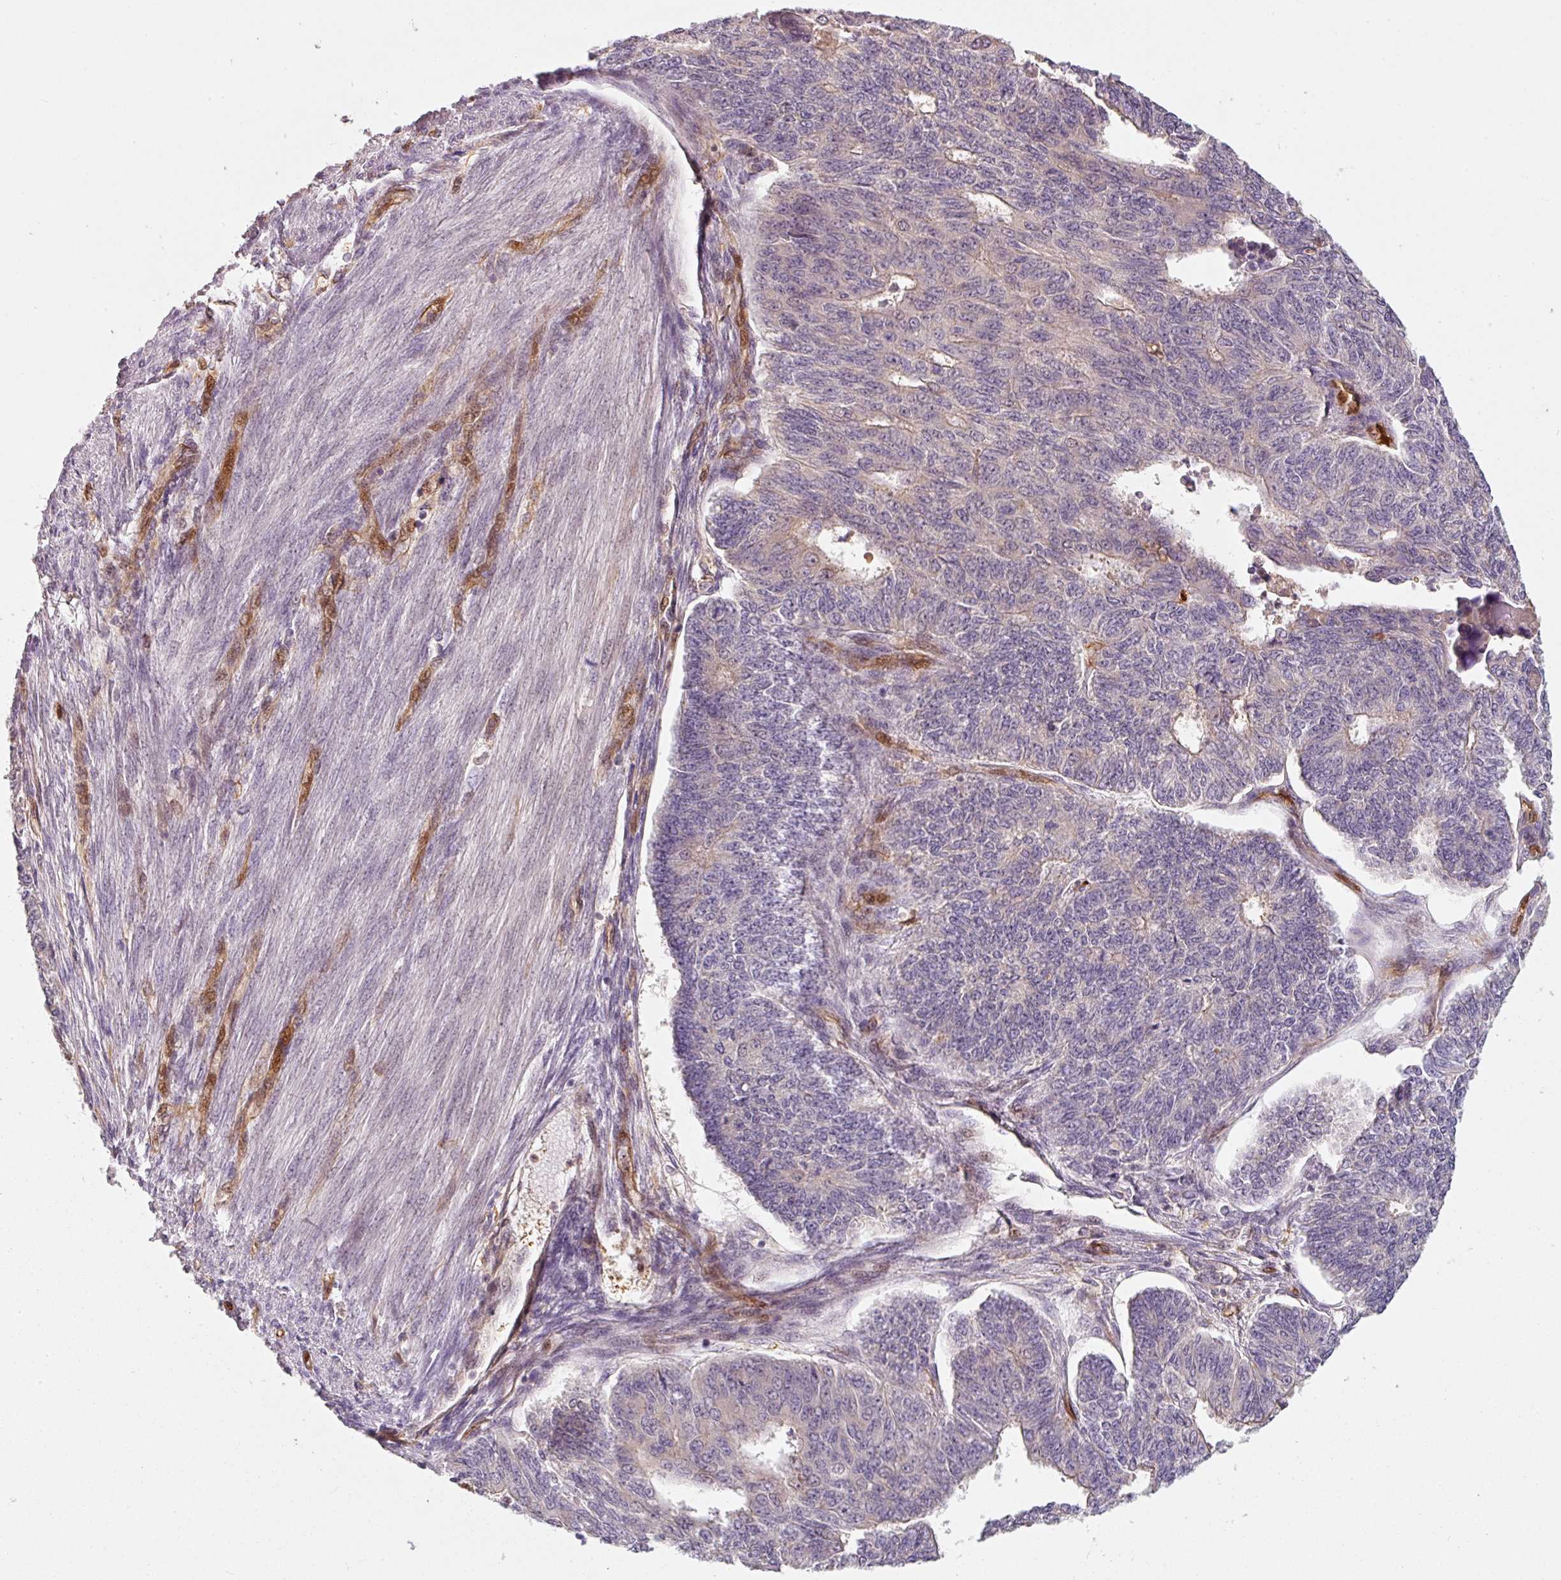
{"staining": {"intensity": "negative", "quantity": "none", "location": "none"}, "tissue": "endometrial cancer", "cell_type": "Tumor cells", "image_type": "cancer", "snomed": [{"axis": "morphology", "description": "Adenocarcinoma, NOS"}, {"axis": "topography", "description": "Endometrium"}], "caption": "Histopathology image shows no significant protein staining in tumor cells of adenocarcinoma (endometrial).", "gene": "IQGAP2", "patient": {"sex": "female", "age": 32}}